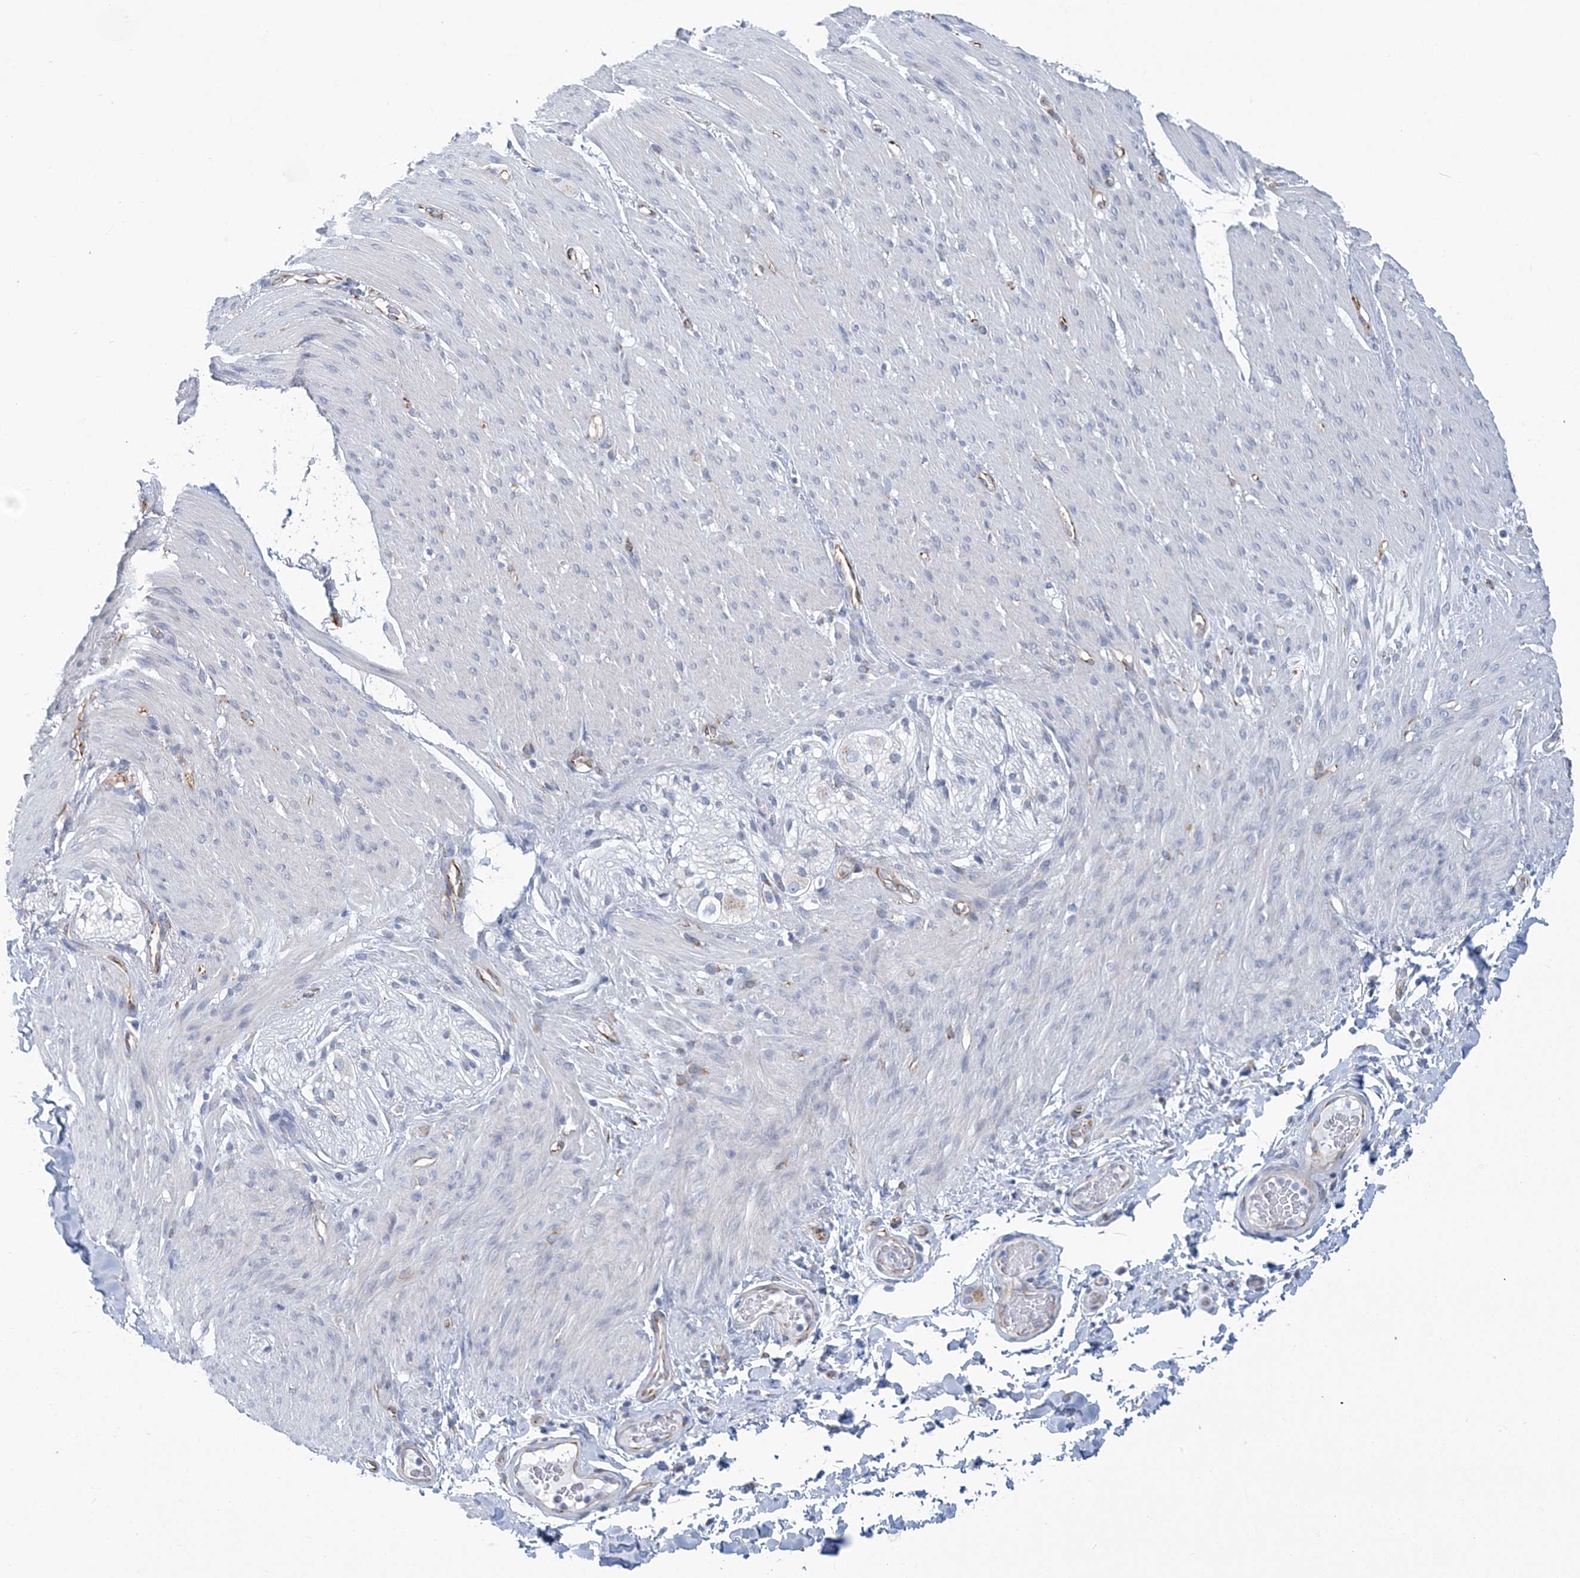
{"staining": {"intensity": "negative", "quantity": "none", "location": "none"}, "tissue": "adipose tissue", "cell_type": "Adipocytes", "image_type": "normal", "snomed": [{"axis": "morphology", "description": "Normal tissue, NOS"}, {"axis": "topography", "description": "Colon"}, {"axis": "topography", "description": "Peripheral nerve tissue"}], "caption": "Immunohistochemistry histopathology image of unremarkable adipose tissue: human adipose tissue stained with DAB (3,3'-diaminobenzidine) displays no significant protein staining in adipocytes. (DAB (3,3'-diaminobenzidine) immunohistochemistry (IHC), high magnification).", "gene": "PLEKHG4B", "patient": {"sex": "female", "age": 61}}